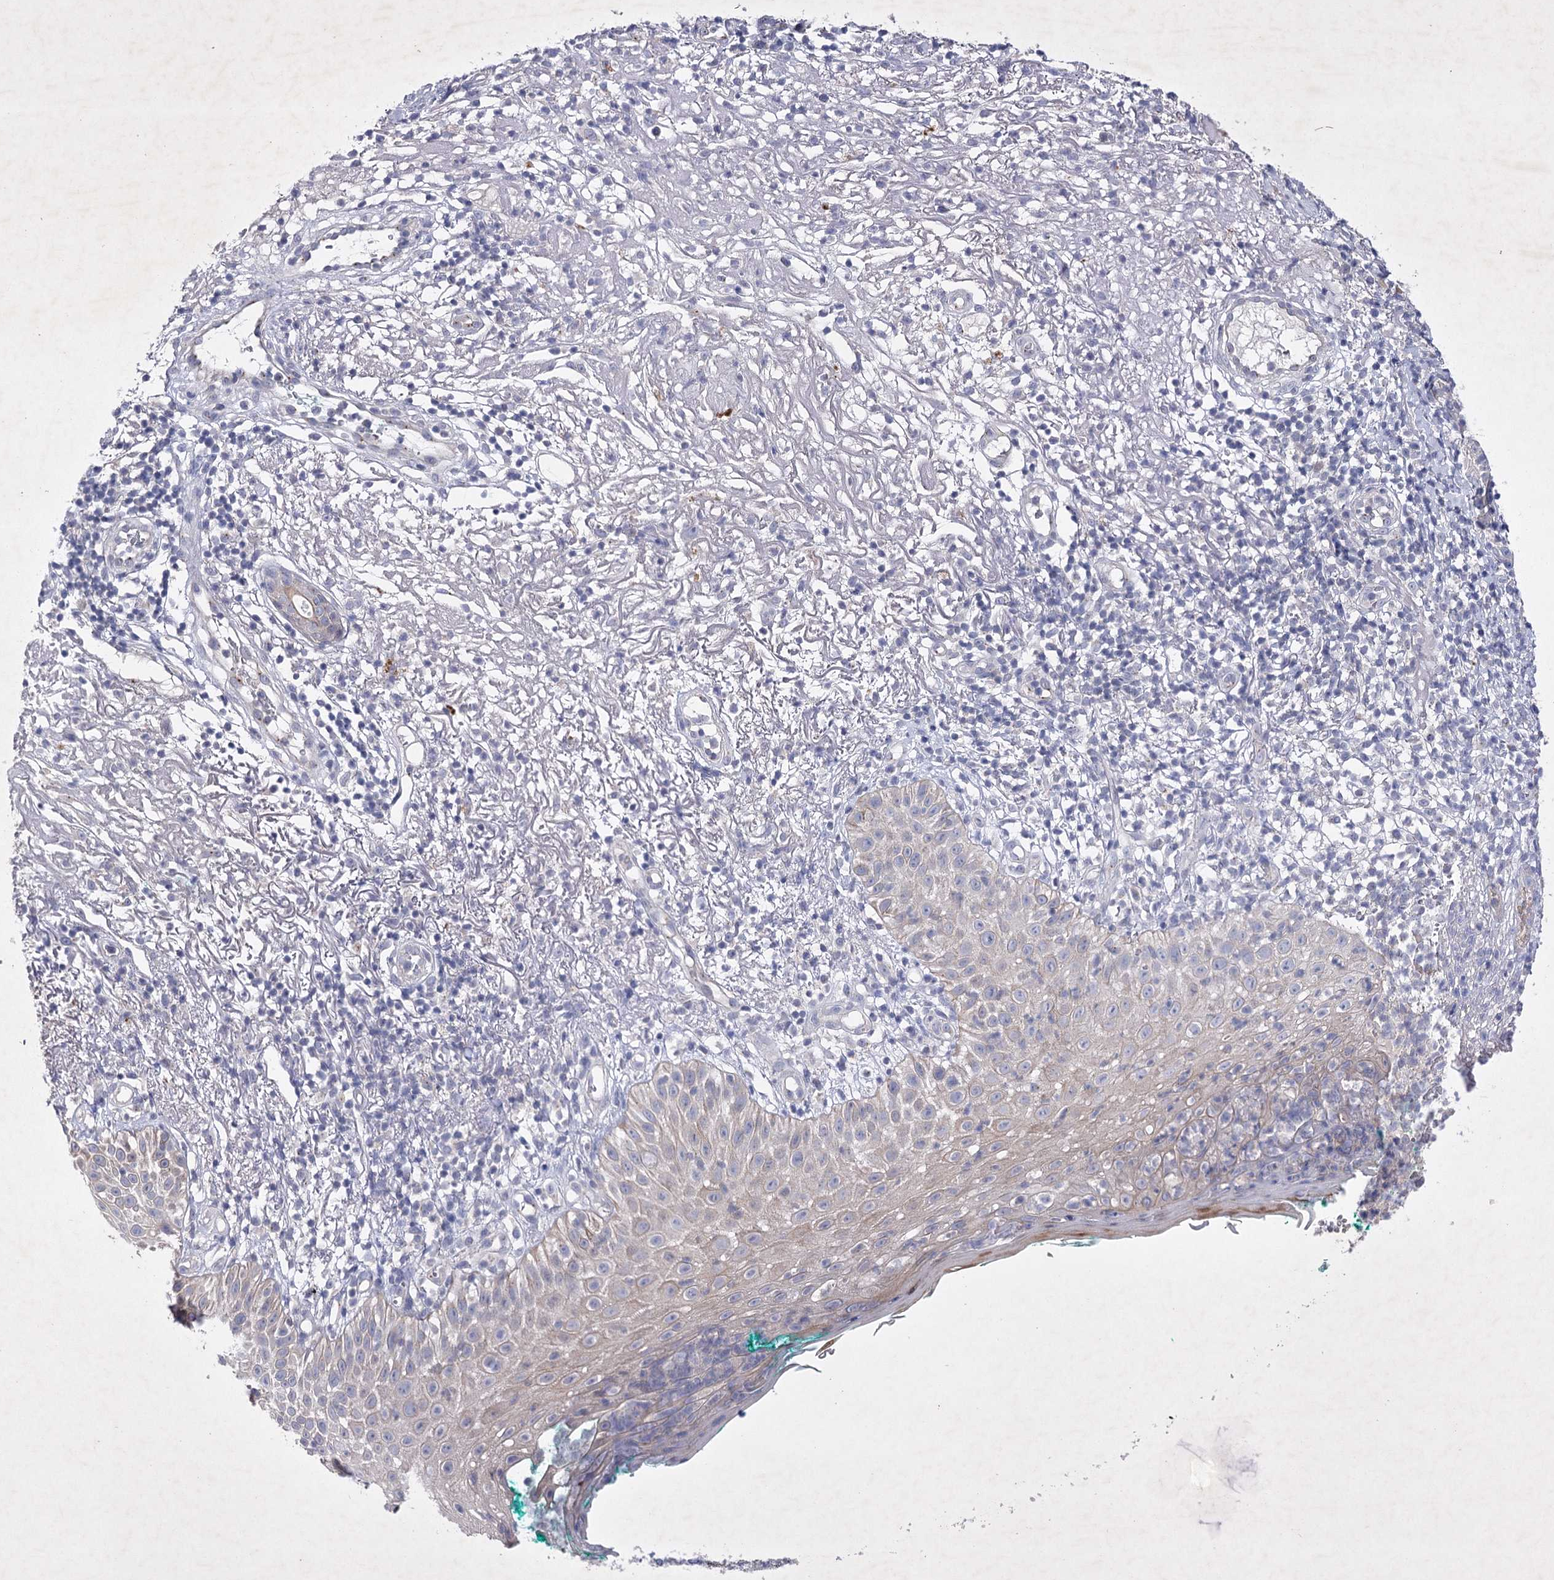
{"staining": {"intensity": "negative", "quantity": "none", "location": "none"}, "tissue": "melanoma", "cell_type": "Tumor cells", "image_type": "cancer", "snomed": [{"axis": "morphology", "description": "Necrosis, NOS"}, {"axis": "morphology", "description": "Malignant melanoma, NOS"}, {"axis": "topography", "description": "Skin"}], "caption": "IHC of malignant melanoma shows no expression in tumor cells.", "gene": "COX15", "patient": {"sex": "female", "age": 87}}